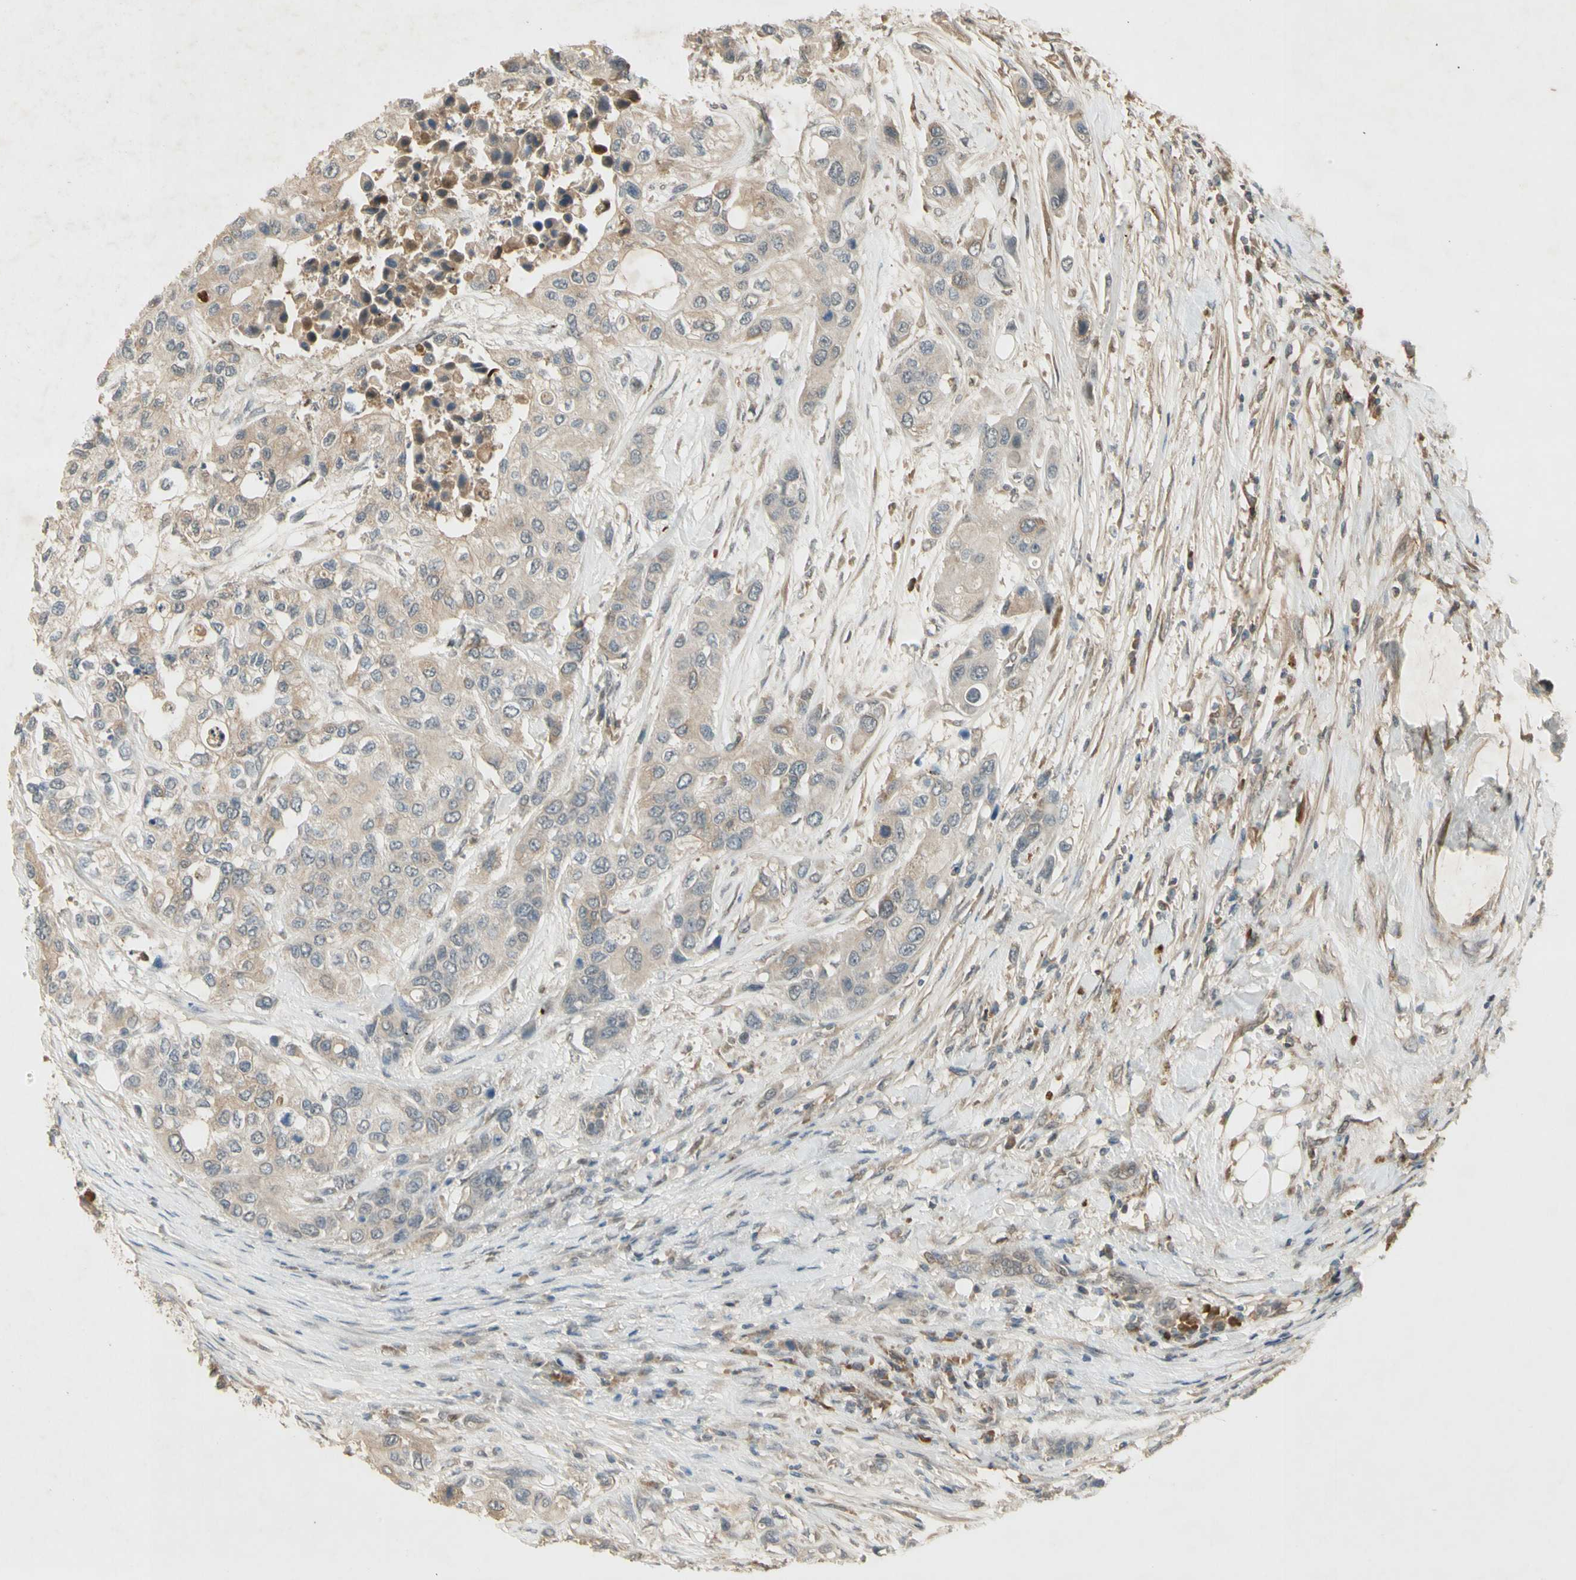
{"staining": {"intensity": "weak", "quantity": "<25%", "location": "cytoplasmic/membranous"}, "tissue": "urothelial cancer", "cell_type": "Tumor cells", "image_type": "cancer", "snomed": [{"axis": "morphology", "description": "Urothelial carcinoma, High grade"}, {"axis": "topography", "description": "Urinary bladder"}], "caption": "A high-resolution histopathology image shows immunohistochemistry staining of urothelial cancer, which exhibits no significant staining in tumor cells. (Brightfield microscopy of DAB (3,3'-diaminobenzidine) IHC at high magnification).", "gene": "NRG4", "patient": {"sex": "female", "age": 56}}